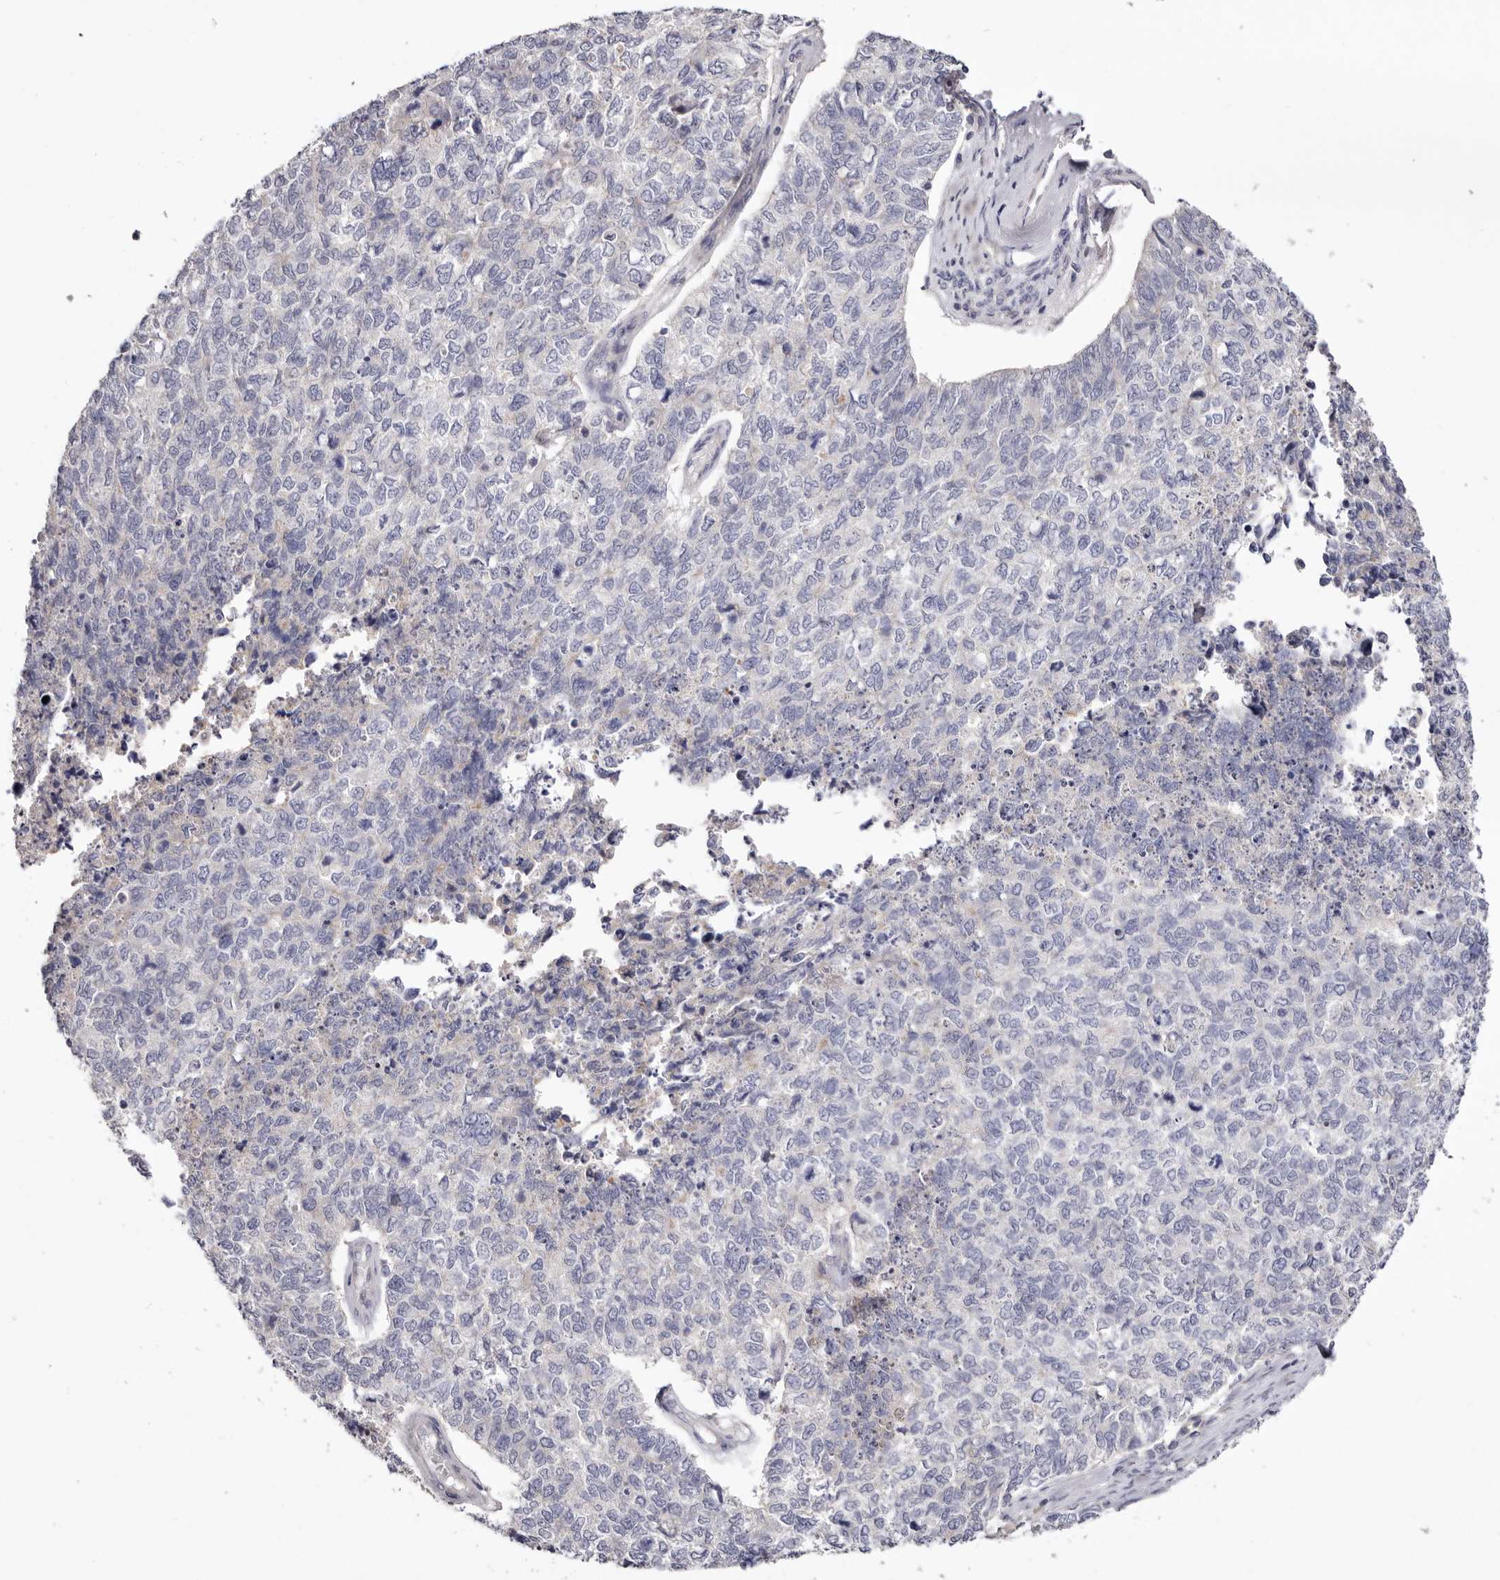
{"staining": {"intensity": "negative", "quantity": "none", "location": "none"}, "tissue": "cervical cancer", "cell_type": "Tumor cells", "image_type": "cancer", "snomed": [{"axis": "morphology", "description": "Squamous cell carcinoma, NOS"}, {"axis": "topography", "description": "Cervix"}], "caption": "Immunohistochemical staining of human squamous cell carcinoma (cervical) displays no significant positivity in tumor cells.", "gene": "S1PR5", "patient": {"sex": "female", "age": 63}}